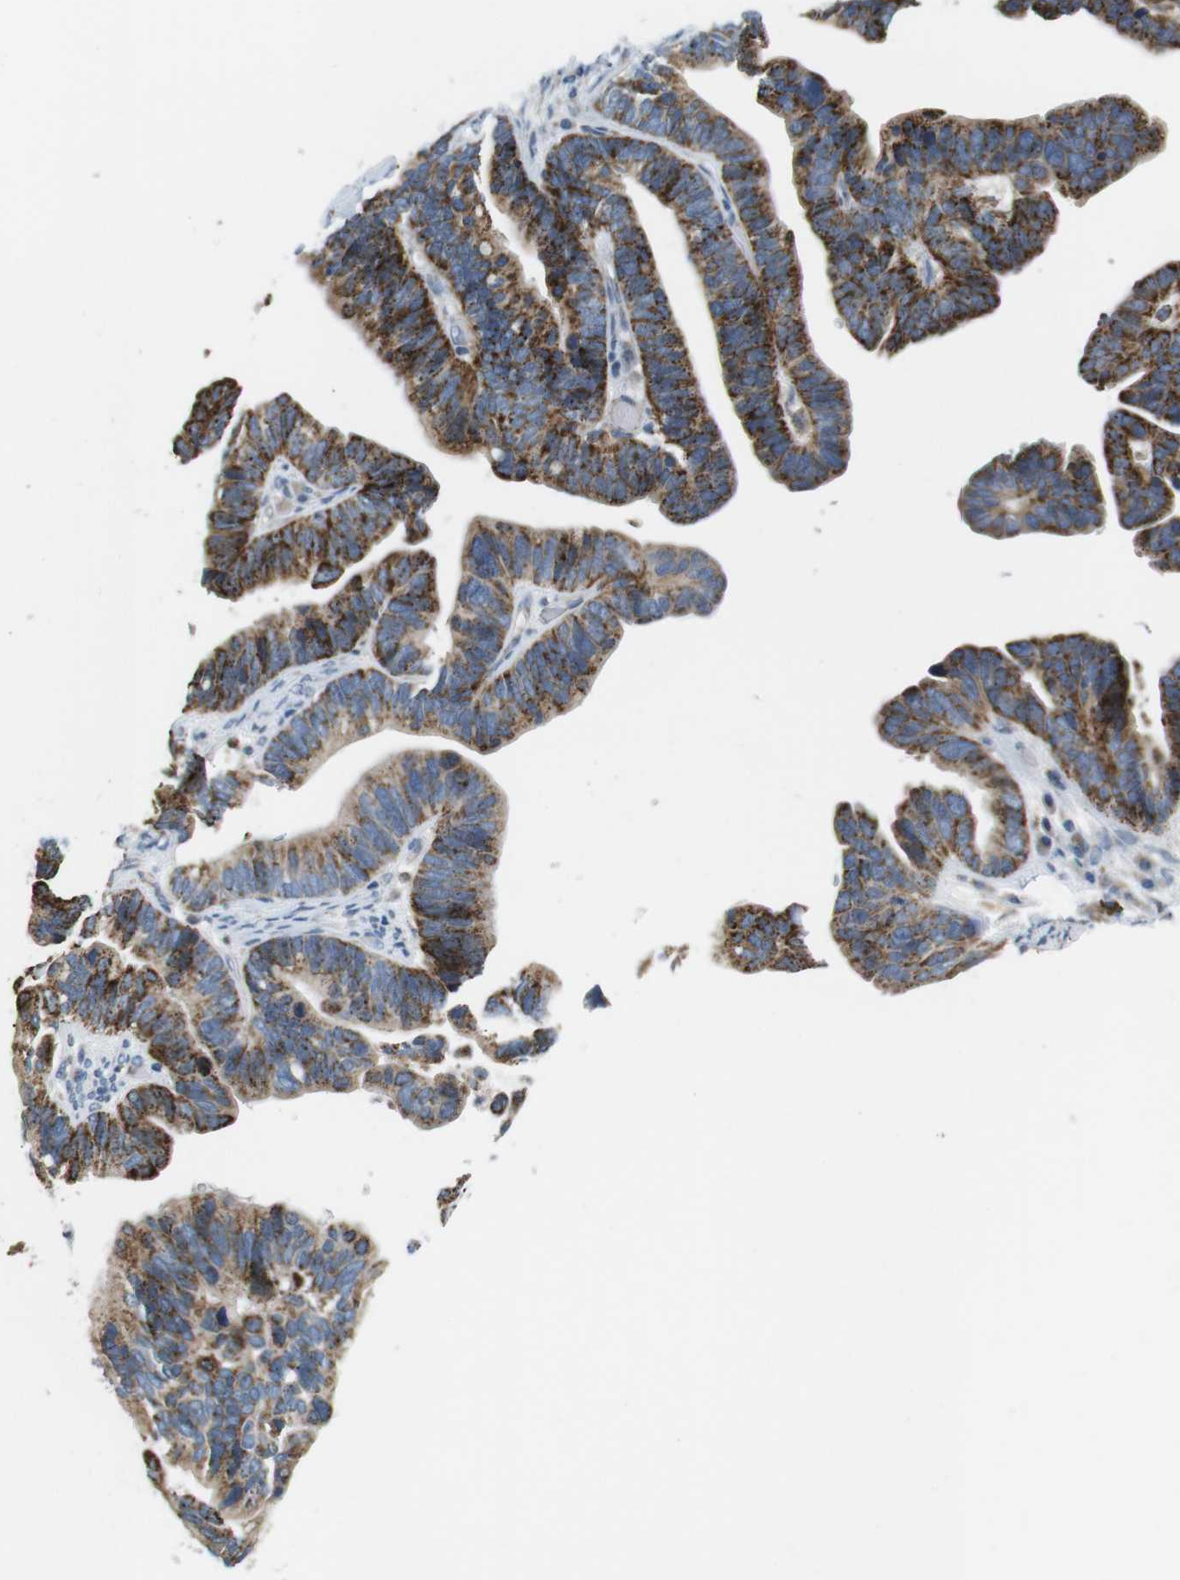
{"staining": {"intensity": "strong", "quantity": ">75%", "location": "cytoplasmic/membranous"}, "tissue": "ovarian cancer", "cell_type": "Tumor cells", "image_type": "cancer", "snomed": [{"axis": "morphology", "description": "Cystadenocarcinoma, serous, NOS"}, {"axis": "topography", "description": "Ovary"}], "caption": "Immunohistochemistry (IHC) of serous cystadenocarcinoma (ovarian) demonstrates high levels of strong cytoplasmic/membranous staining in approximately >75% of tumor cells. Nuclei are stained in blue.", "gene": "CD300E", "patient": {"sex": "female", "age": 56}}